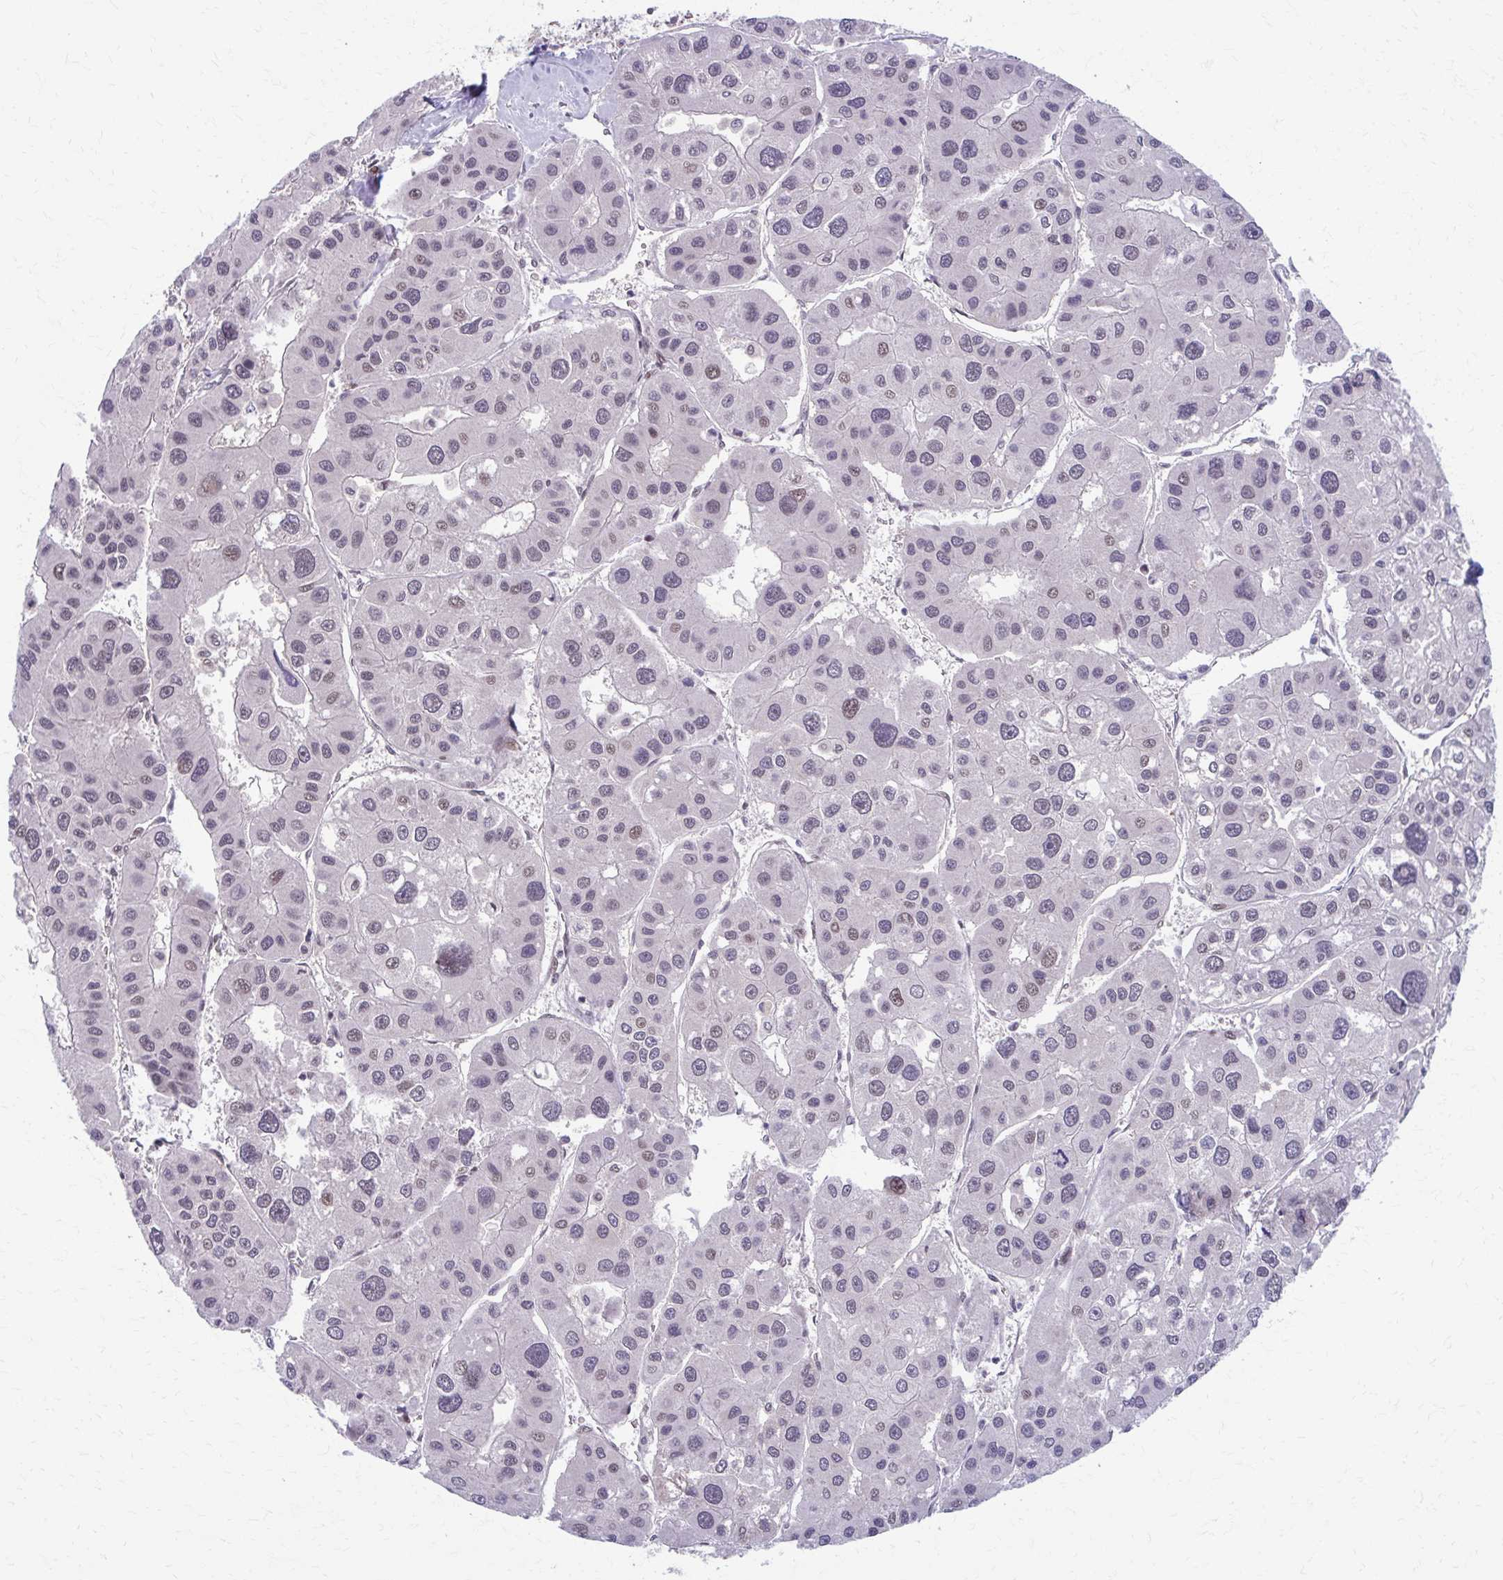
{"staining": {"intensity": "weak", "quantity": "<25%", "location": "nuclear"}, "tissue": "liver cancer", "cell_type": "Tumor cells", "image_type": "cancer", "snomed": [{"axis": "morphology", "description": "Carcinoma, Hepatocellular, NOS"}, {"axis": "topography", "description": "Liver"}], "caption": "Liver cancer (hepatocellular carcinoma) was stained to show a protein in brown. There is no significant positivity in tumor cells.", "gene": "SETBP1", "patient": {"sex": "male", "age": 73}}